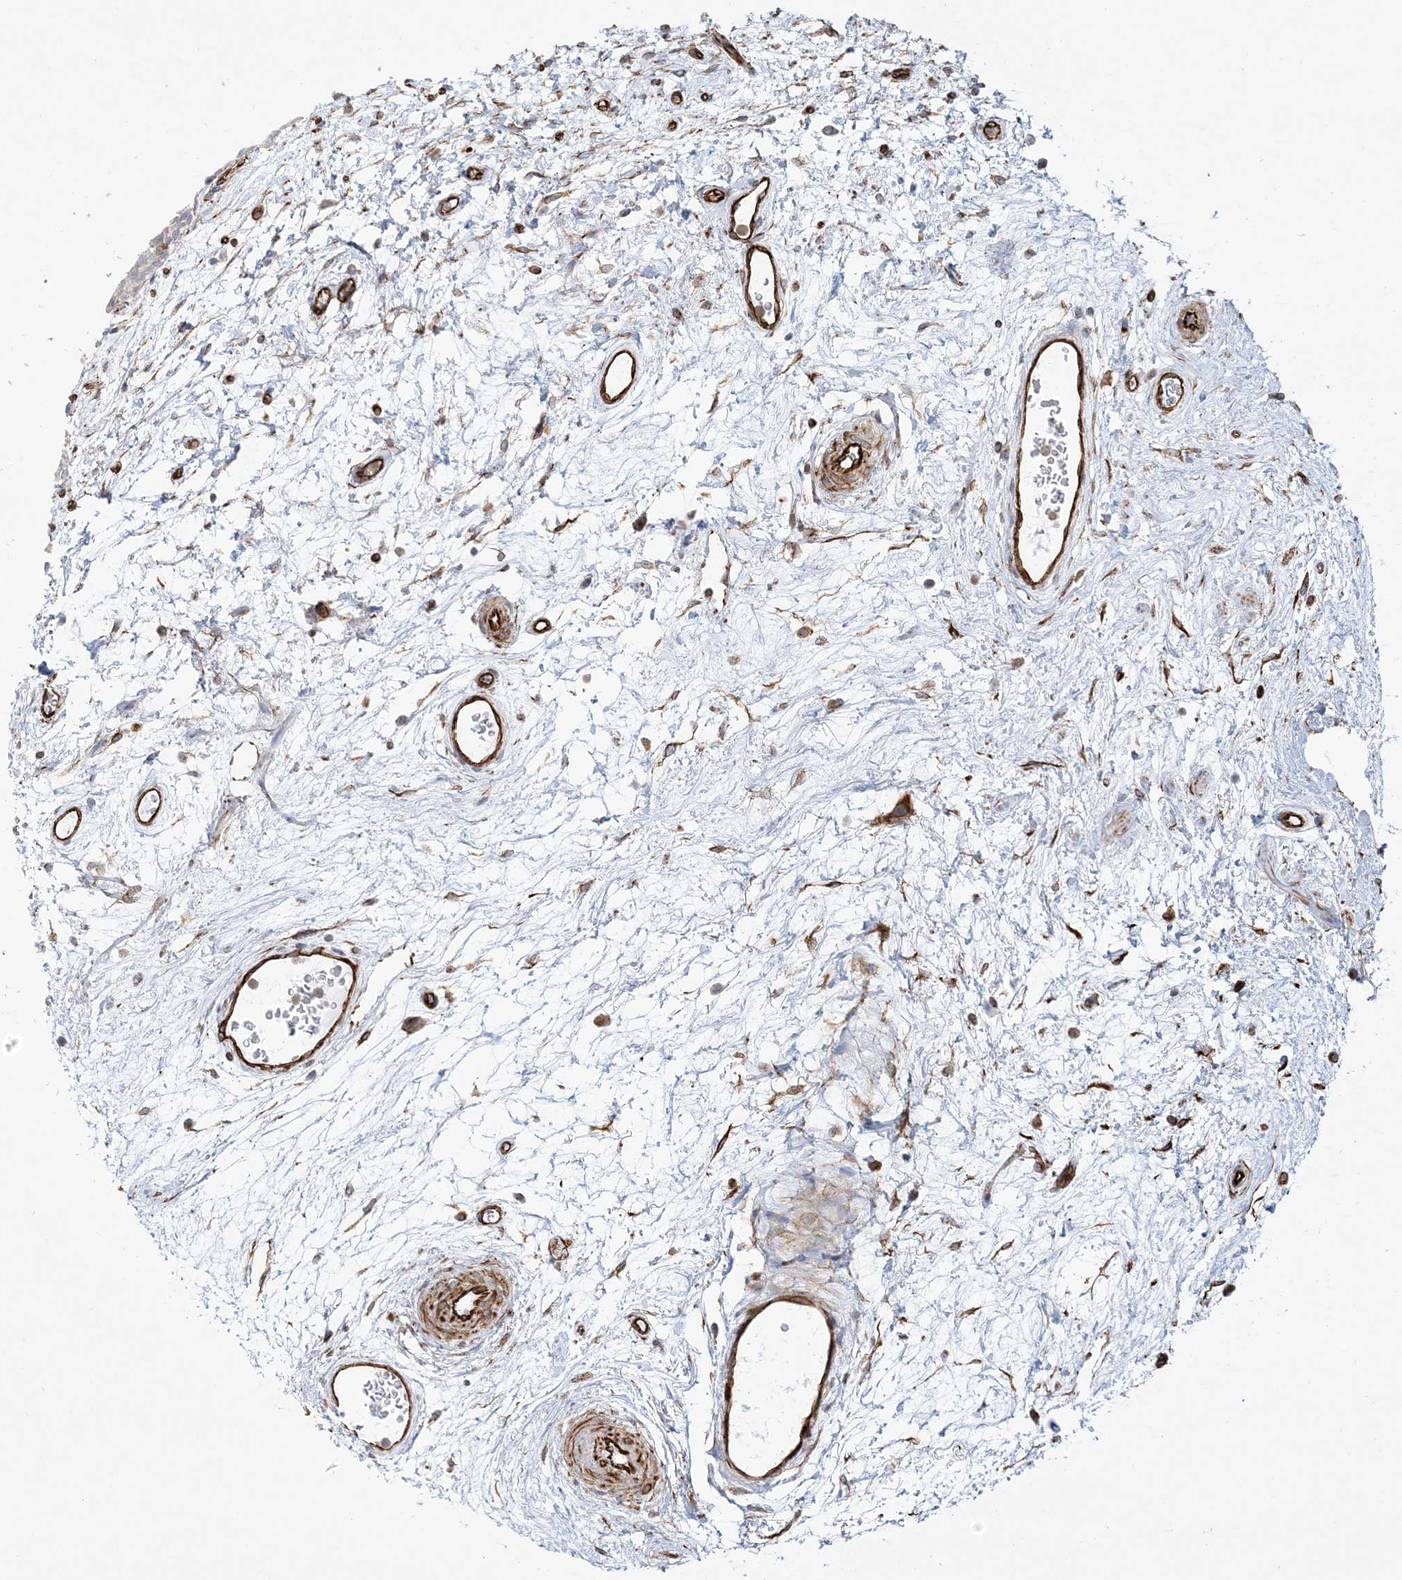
{"staining": {"intensity": "negative", "quantity": "none", "location": "none"}, "tissue": "urinary bladder", "cell_type": "Urothelial cells", "image_type": "normal", "snomed": [{"axis": "morphology", "description": "Normal tissue, NOS"}, {"axis": "topography", "description": "Urinary bladder"}], "caption": "Immunohistochemistry photomicrograph of benign urinary bladder stained for a protein (brown), which displays no staining in urothelial cells.", "gene": "SCLT1", "patient": {"sex": "male", "age": 83}}